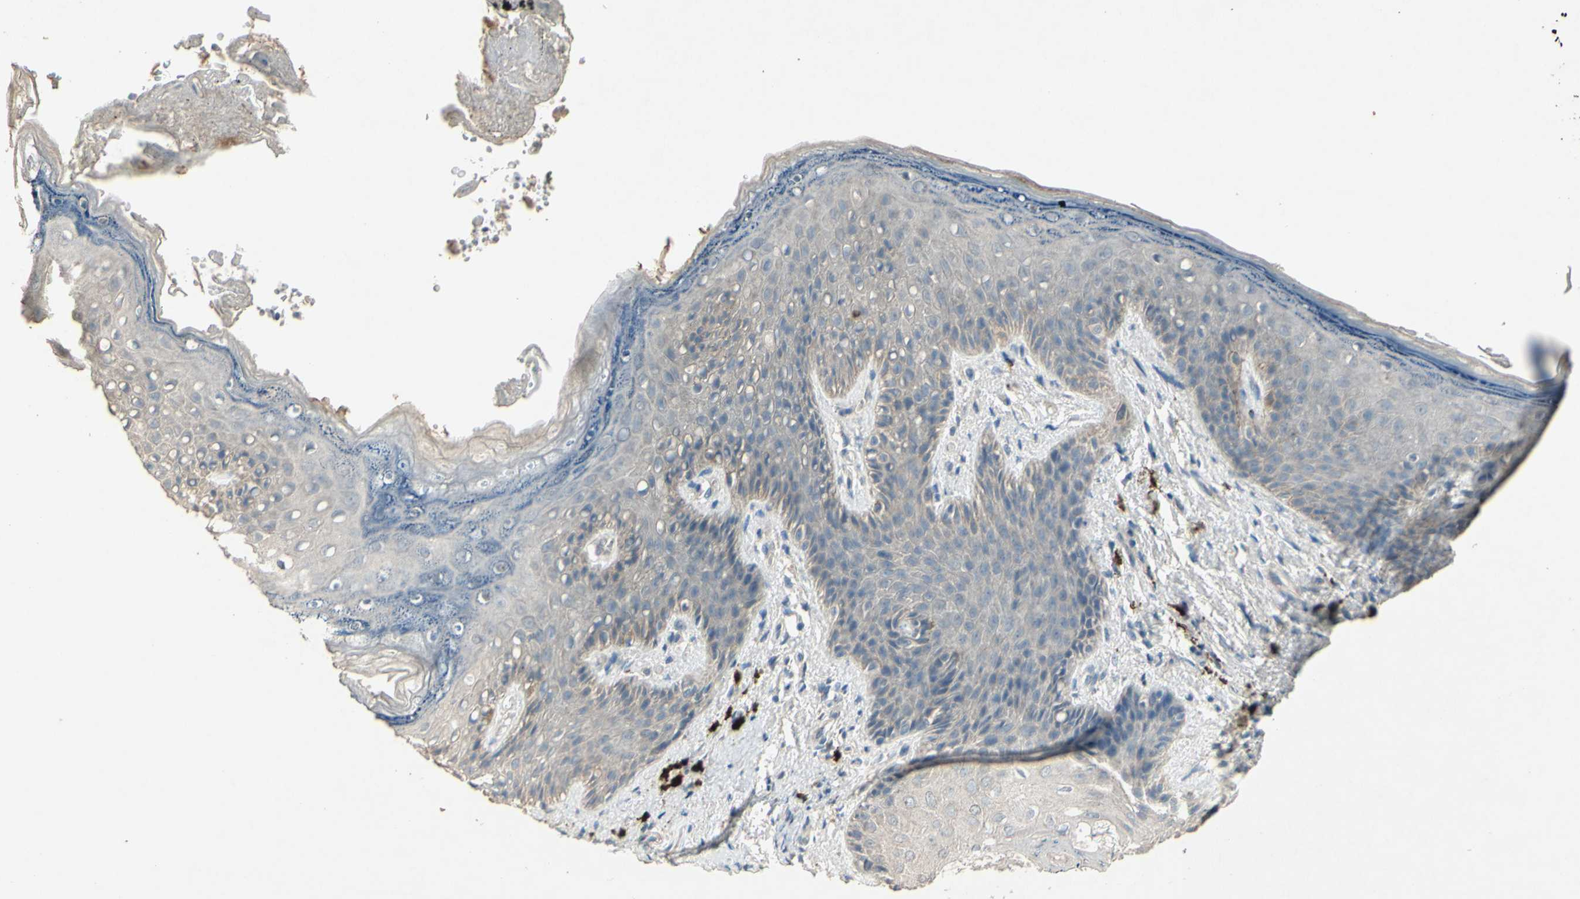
{"staining": {"intensity": "weak", "quantity": "25%-75%", "location": "cytoplasmic/membranous"}, "tissue": "skin", "cell_type": "Epidermal cells", "image_type": "normal", "snomed": [{"axis": "morphology", "description": "Normal tissue, NOS"}, {"axis": "topography", "description": "Anal"}], "caption": "Immunohistochemical staining of unremarkable skin shows low levels of weak cytoplasmic/membranous staining in approximately 25%-75% of epidermal cells.", "gene": "TIMM21", "patient": {"sex": "female", "age": 46}}